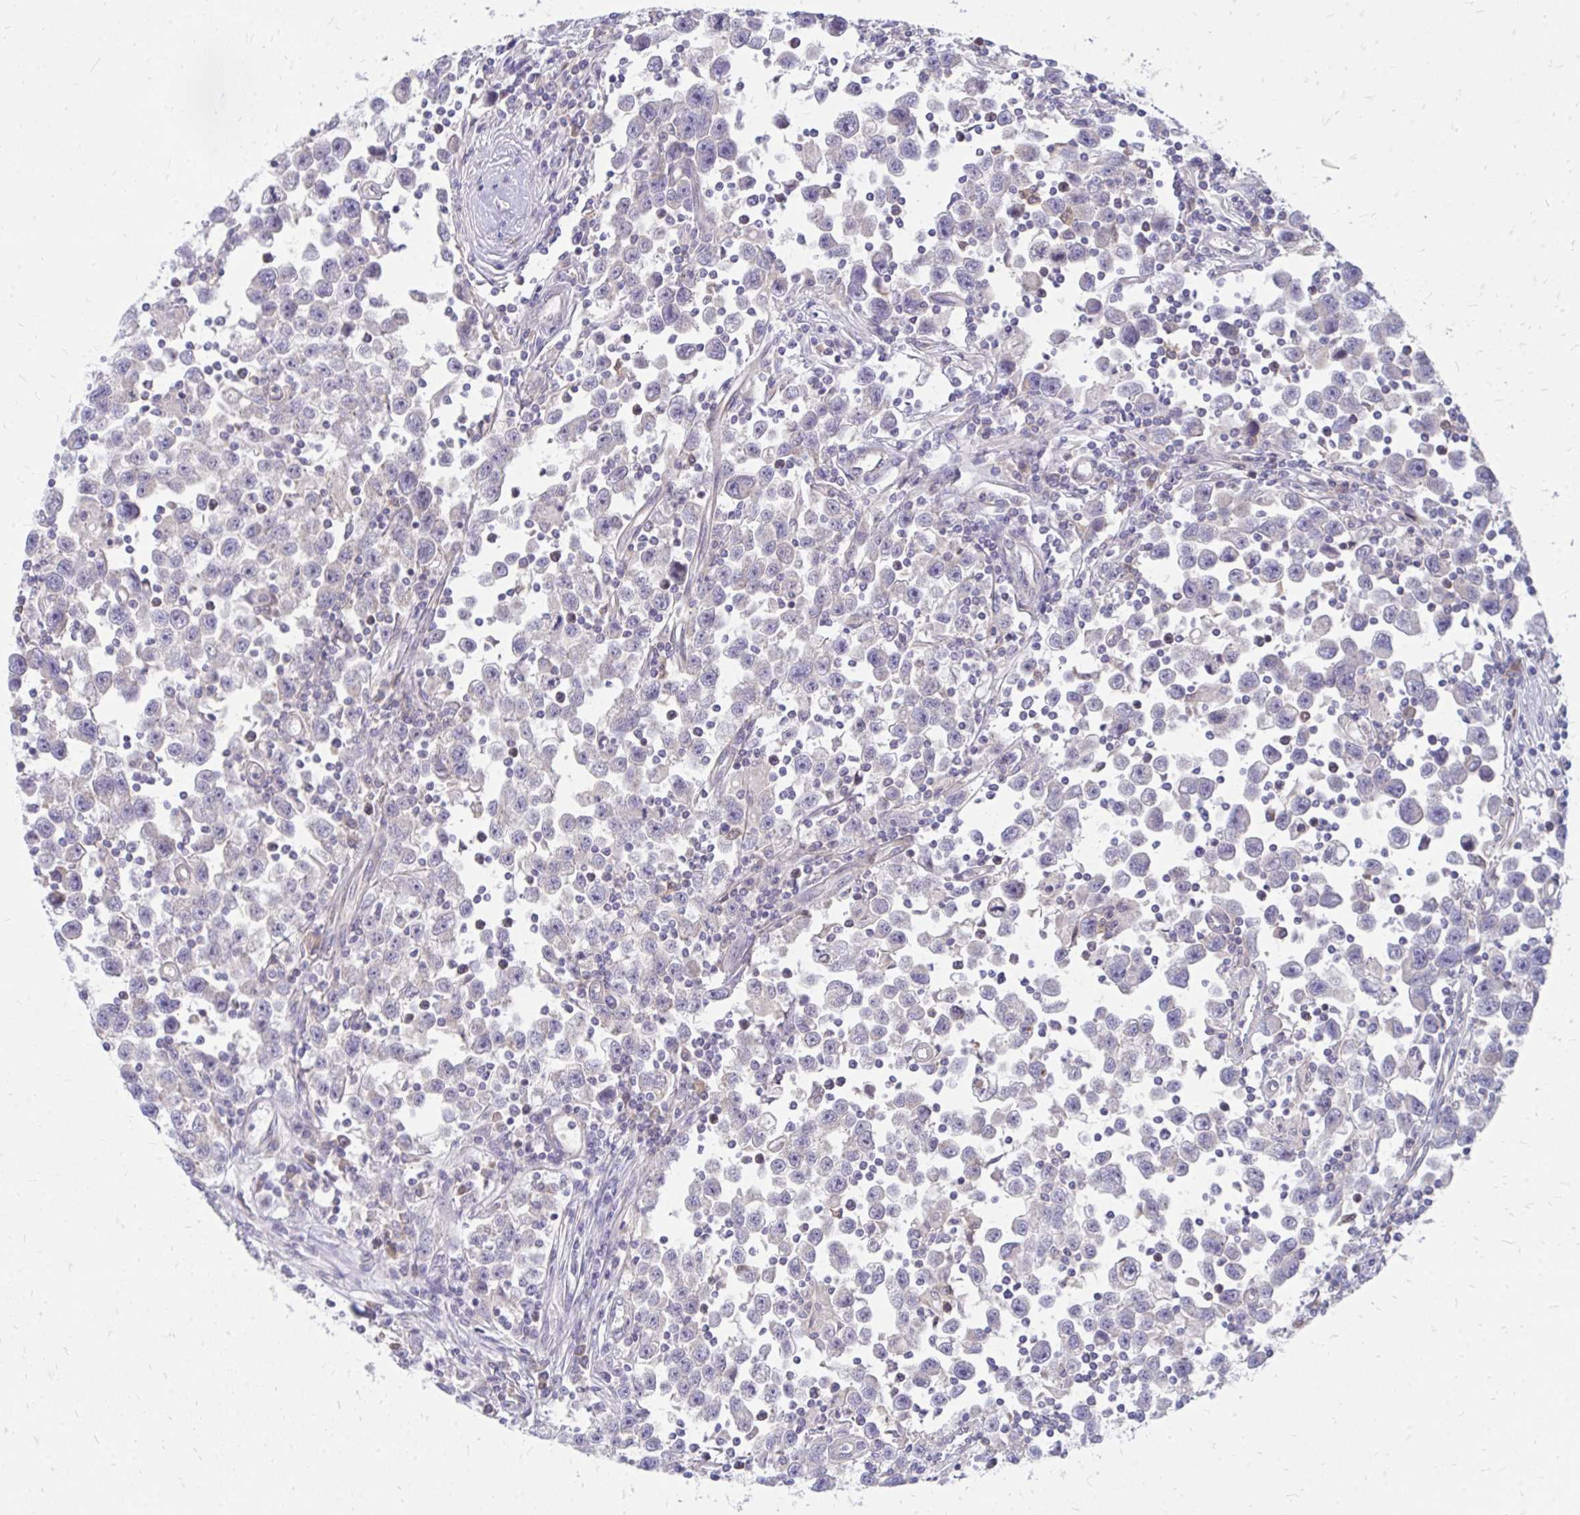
{"staining": {"intensity": "moderate", "quantity": "<25%", "location": "cytoplasmic/membranous"}, "tissue": "testis cancer", "cell_type": "Tumor cells", "image_type": "cancer", "snomed": [{"axis": "morphology", "description": "Seminoma, NOS"}, {"axis": "topography", "description": "Testis"}], "caption": "Testis seminoma tissue shows moderate cytoplasmic/membranous staining in approximately <25% of tumor cells (brown staining indicates protein expression, while blue staining denotes nuclei).", "gene": "ASAP1", "patient": {"sex": "male", "age": 31}}